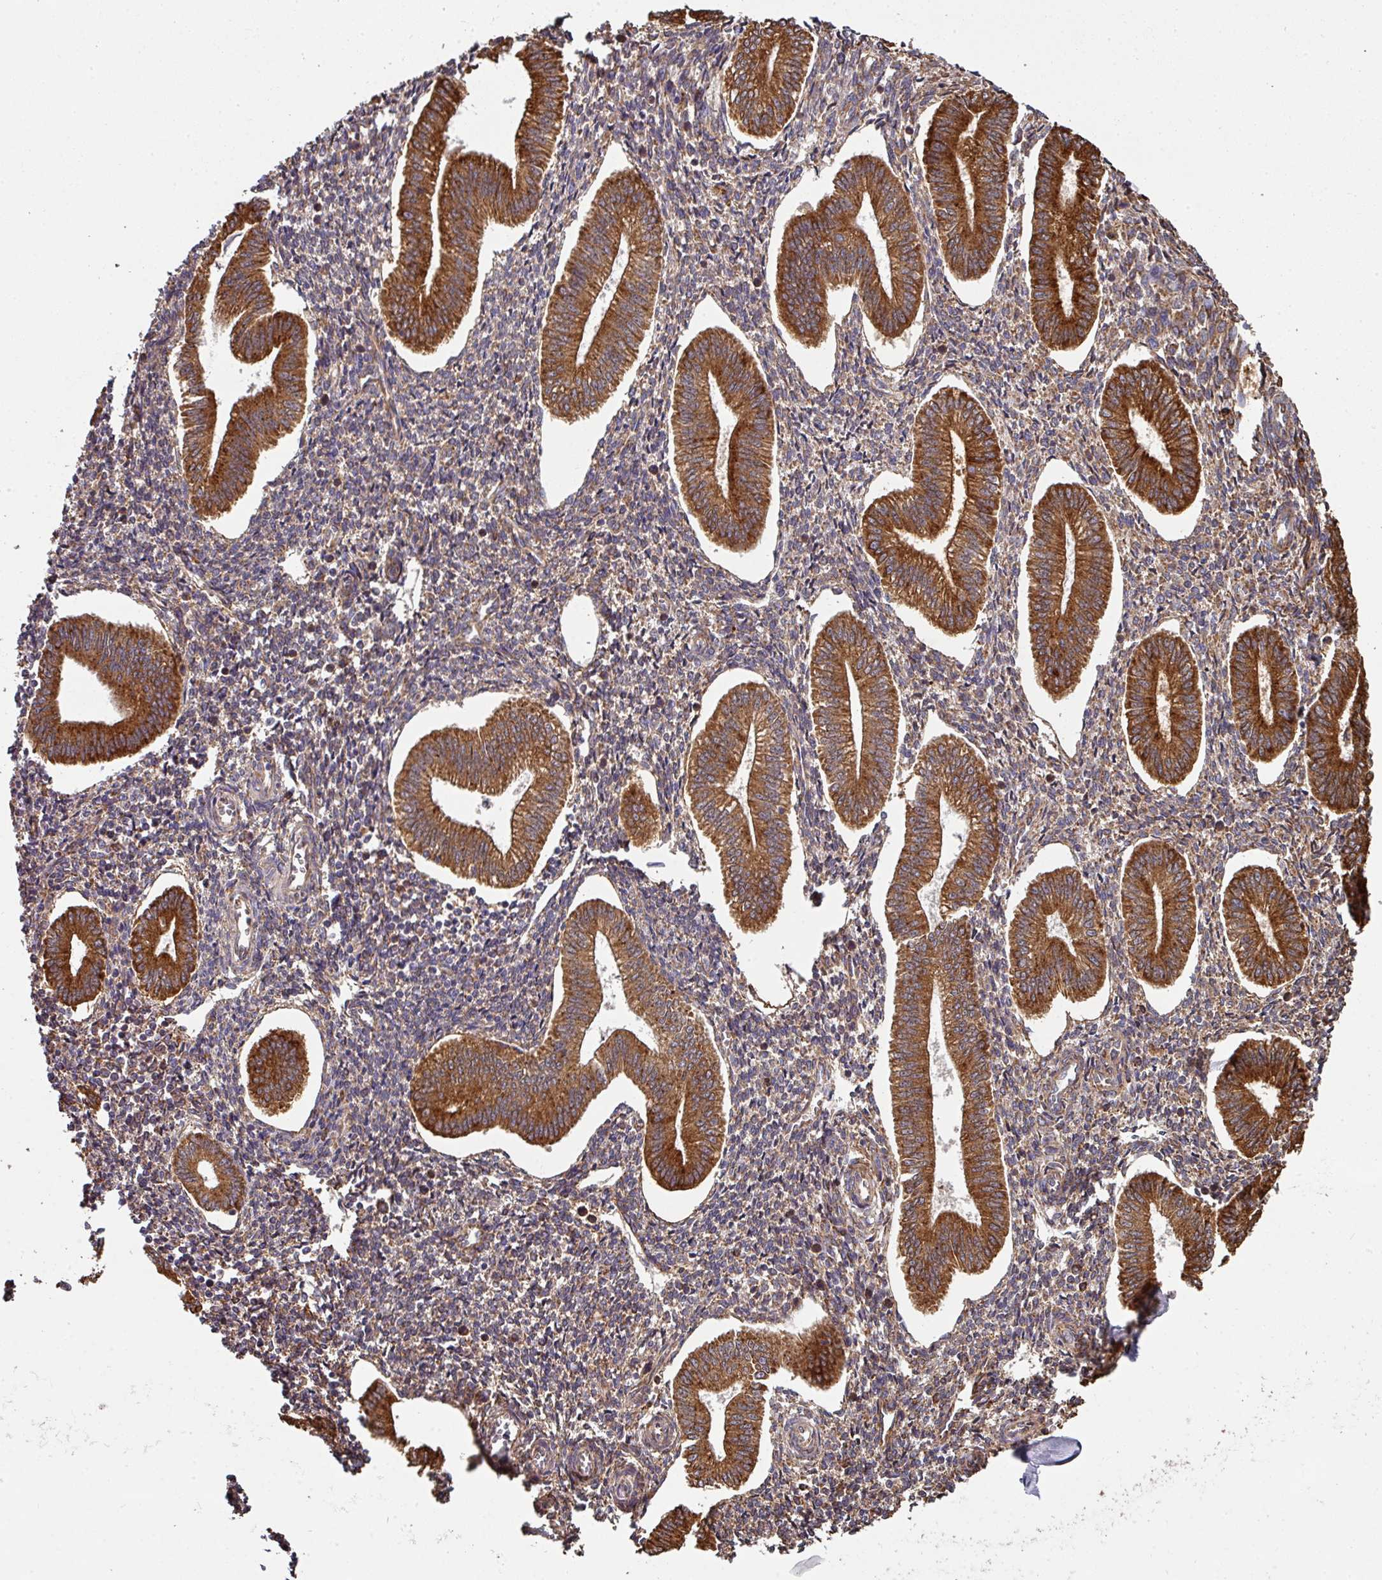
{"staining": {"intensity": "moderate", "quantity": ">75%", "location": "cytoplasmic/membranous"}, "tissue": "endometrium", "cell_type": "Cells in endometrial stroma", "image_type": "normal", "snomed": [{"axis": "morphology", "description": "Normal tissue, NOS"}, {"axis": "topography", "description": "Endometrium"}], "caption": "This image reveals IHC staining of benign human endometrium, with medium moderate cytoplasmic/membranous expression in approximately >75% of cells in endometrial stroma.", "gene": "FAT4", "patient": {"sex": "female", "age": 34}}